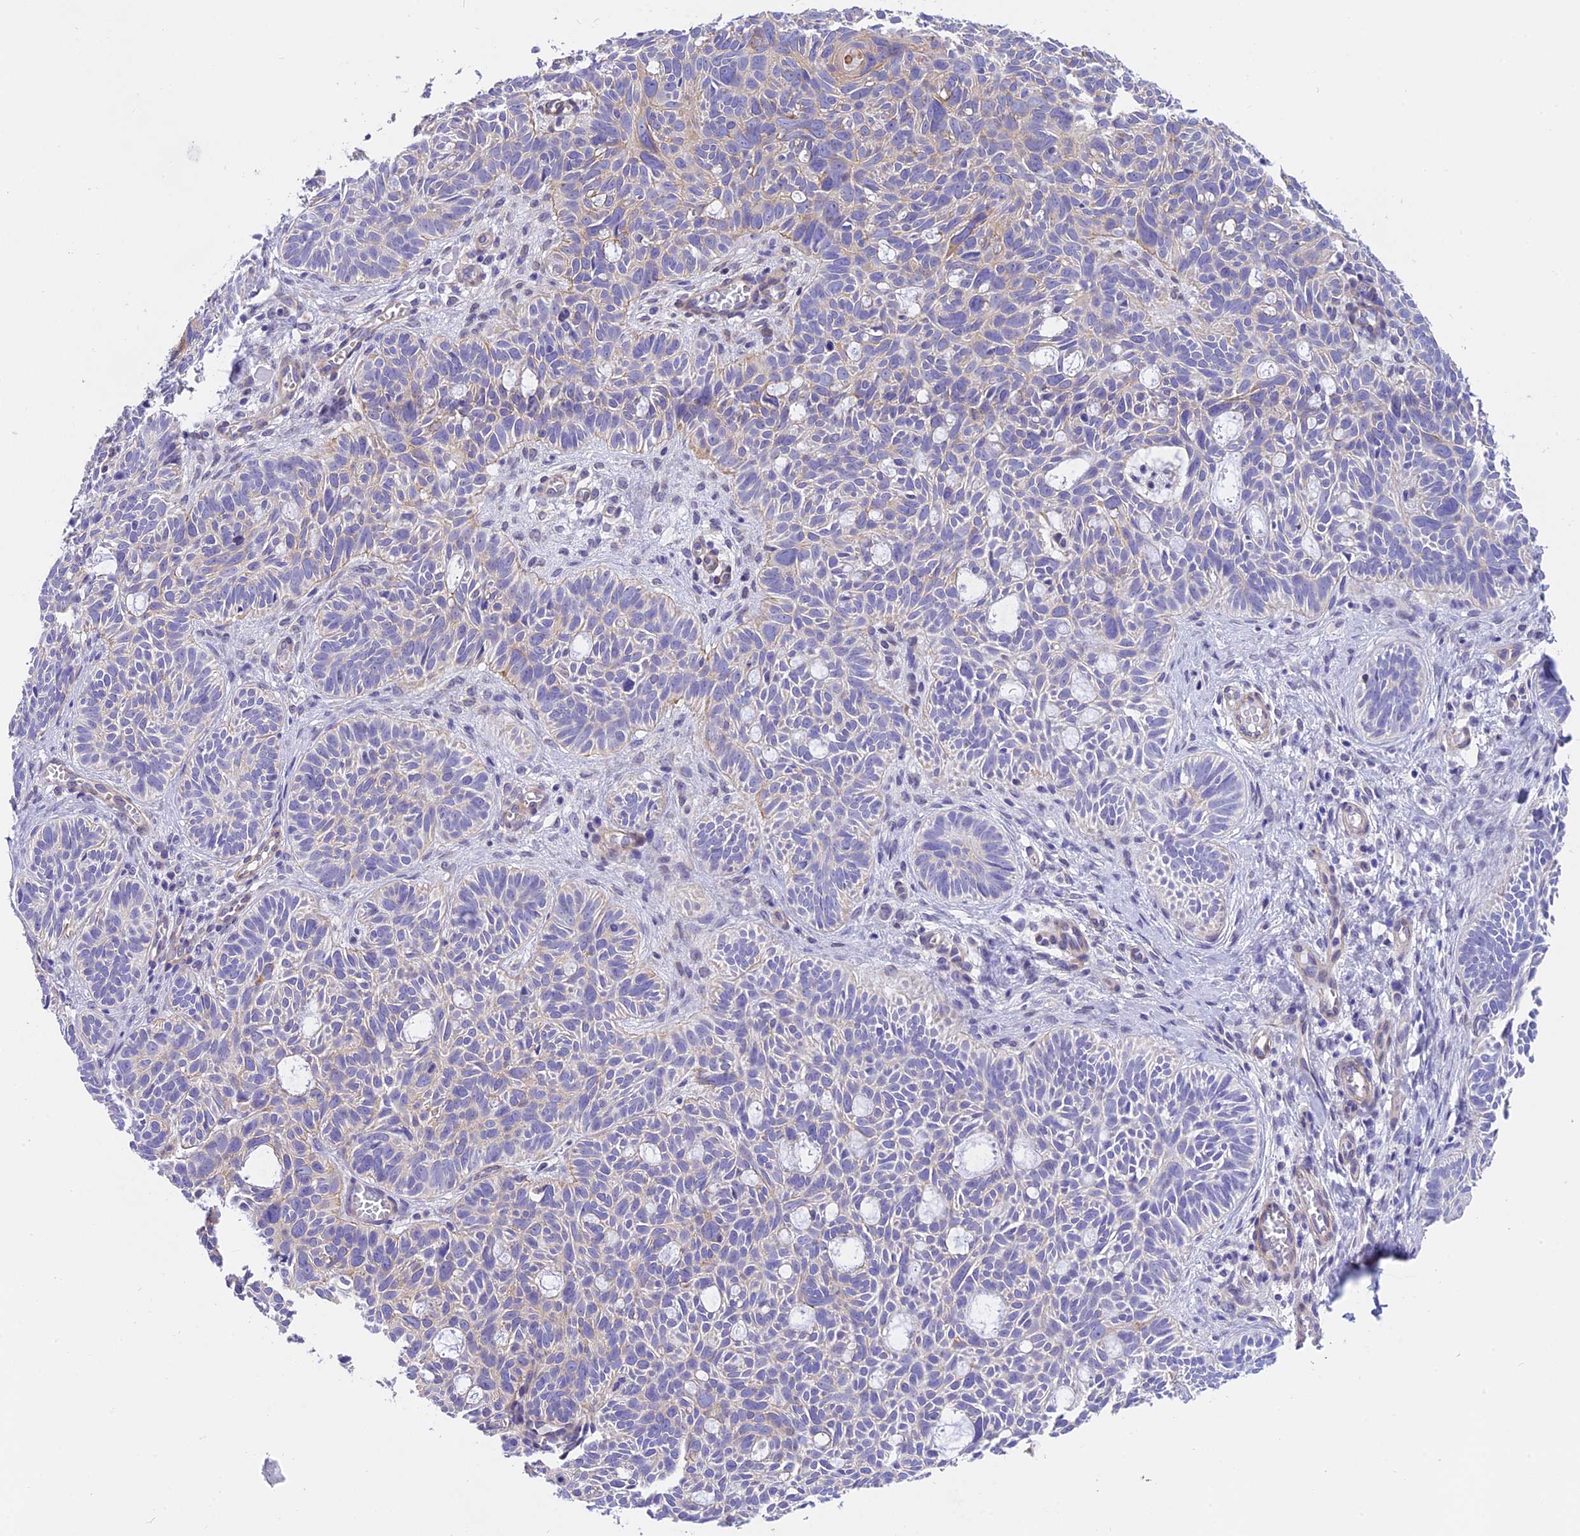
{"staining": {"intensity": "moderate", "quantity": "<25%", "location": "cytoplasmic/membranous"}, "tissue": "skin cancer", "cell_type": "Tumor cells", "image_type": "cancer", "snomed": [{"axis": "morphology", "description": "Basal cell carcinoma"}, {"axis": "topography", "description": "Skin"}], "caption": "Immunohistochemical staining of human skin cancer demonstrates low levels of moderate cytoplasmic/membranous protein staining in about <25% of tumor cells.", "gene": "C17orf67", "patient": {"sex": "male", "age": 69}}